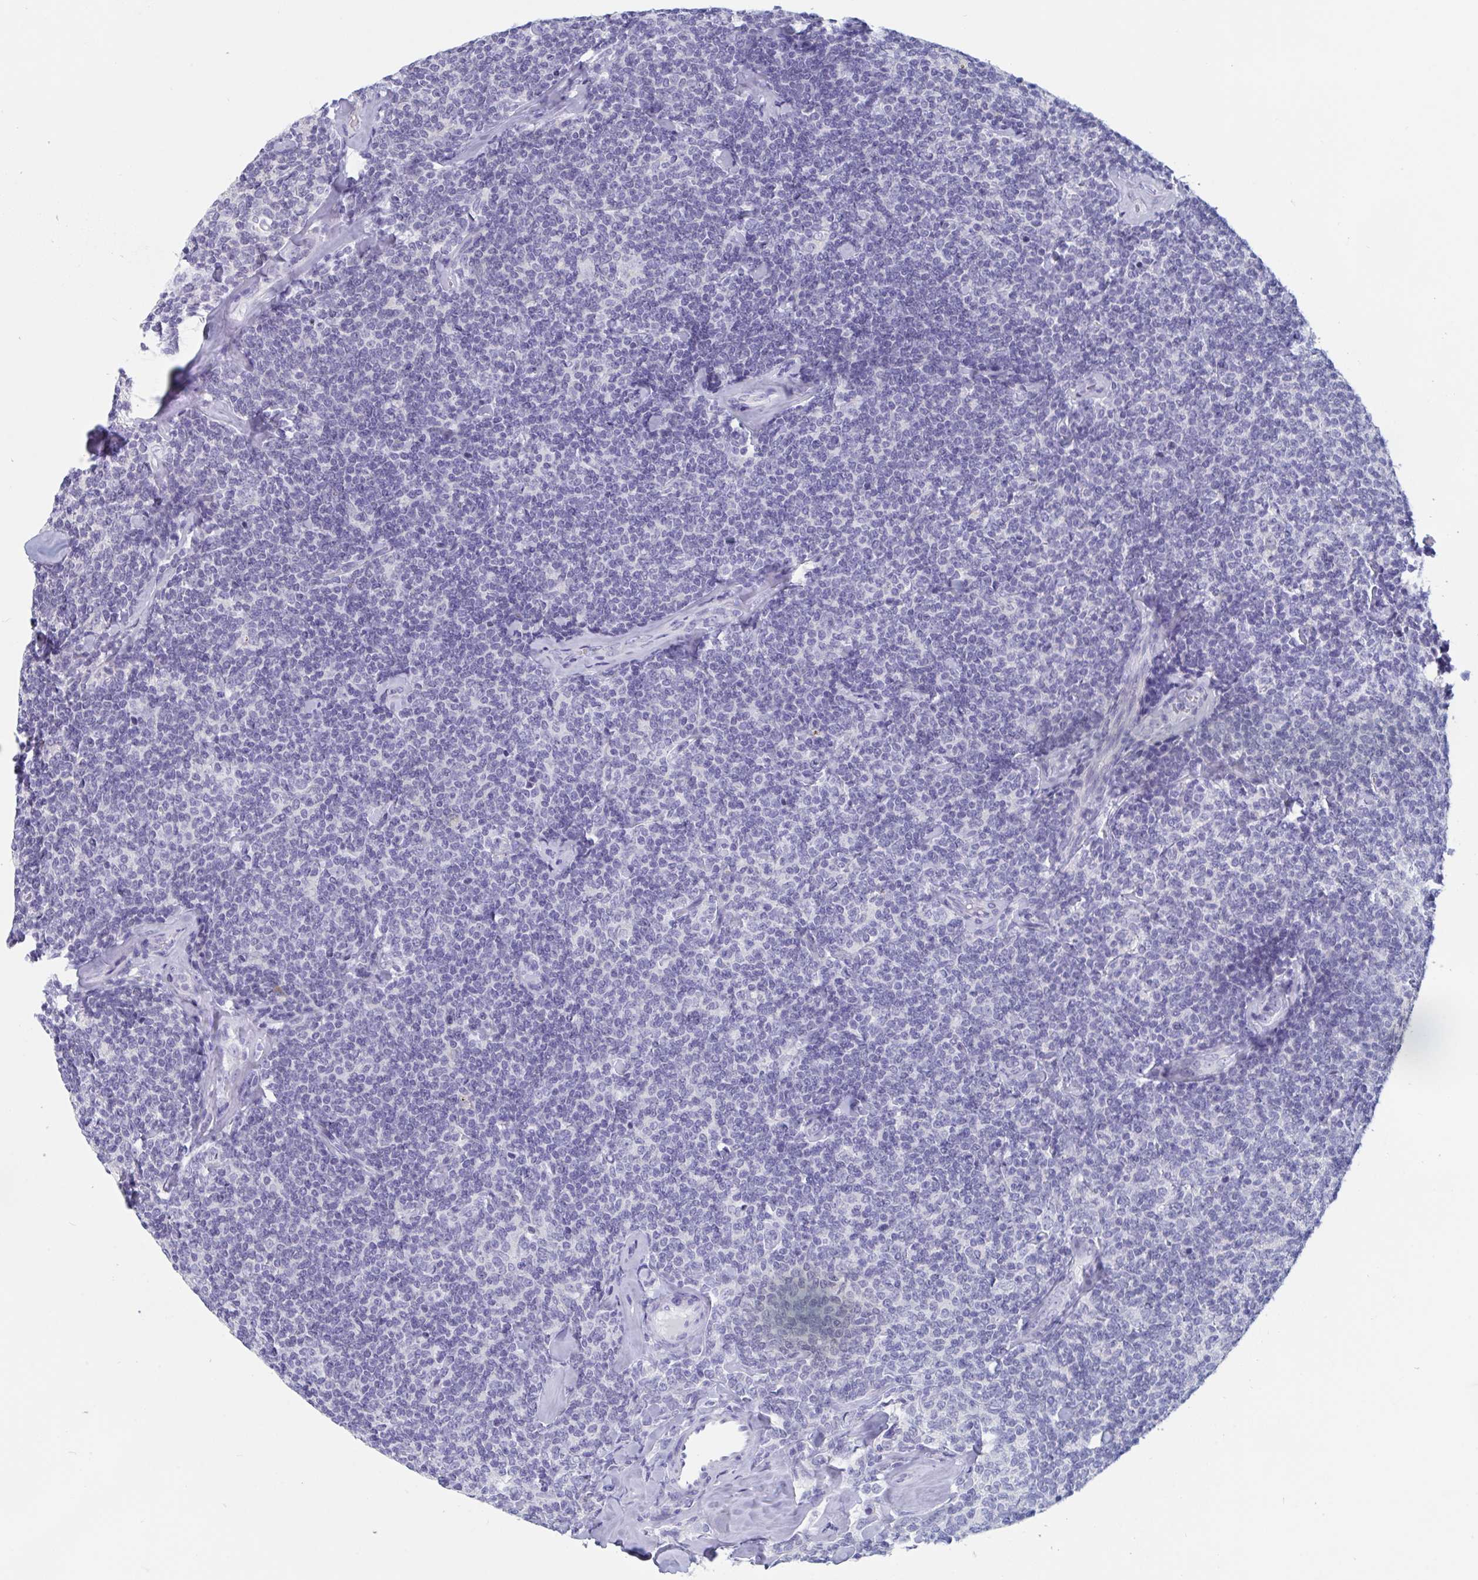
{"staining": {"intensity": "negative", "quantity": "none", "location": "none"}, "tissue": "lymphoma", "cell_type": "Tumor cells", "image_type": "cancer", "snomed": [{"axis": "morphology", "description": "Malignant lymphoma, non-Hodgkin's type, Low grade"}, {"axis": "topography", "description": "Lymph node"}], "caption": "The IHC image has no significant positivity in tumor cells of malignant lymphoma, non-Hodgkin's type (low-grade) tissue.", "gene": "DPEP3", "patient": {"sex": "female", "age": 56}}